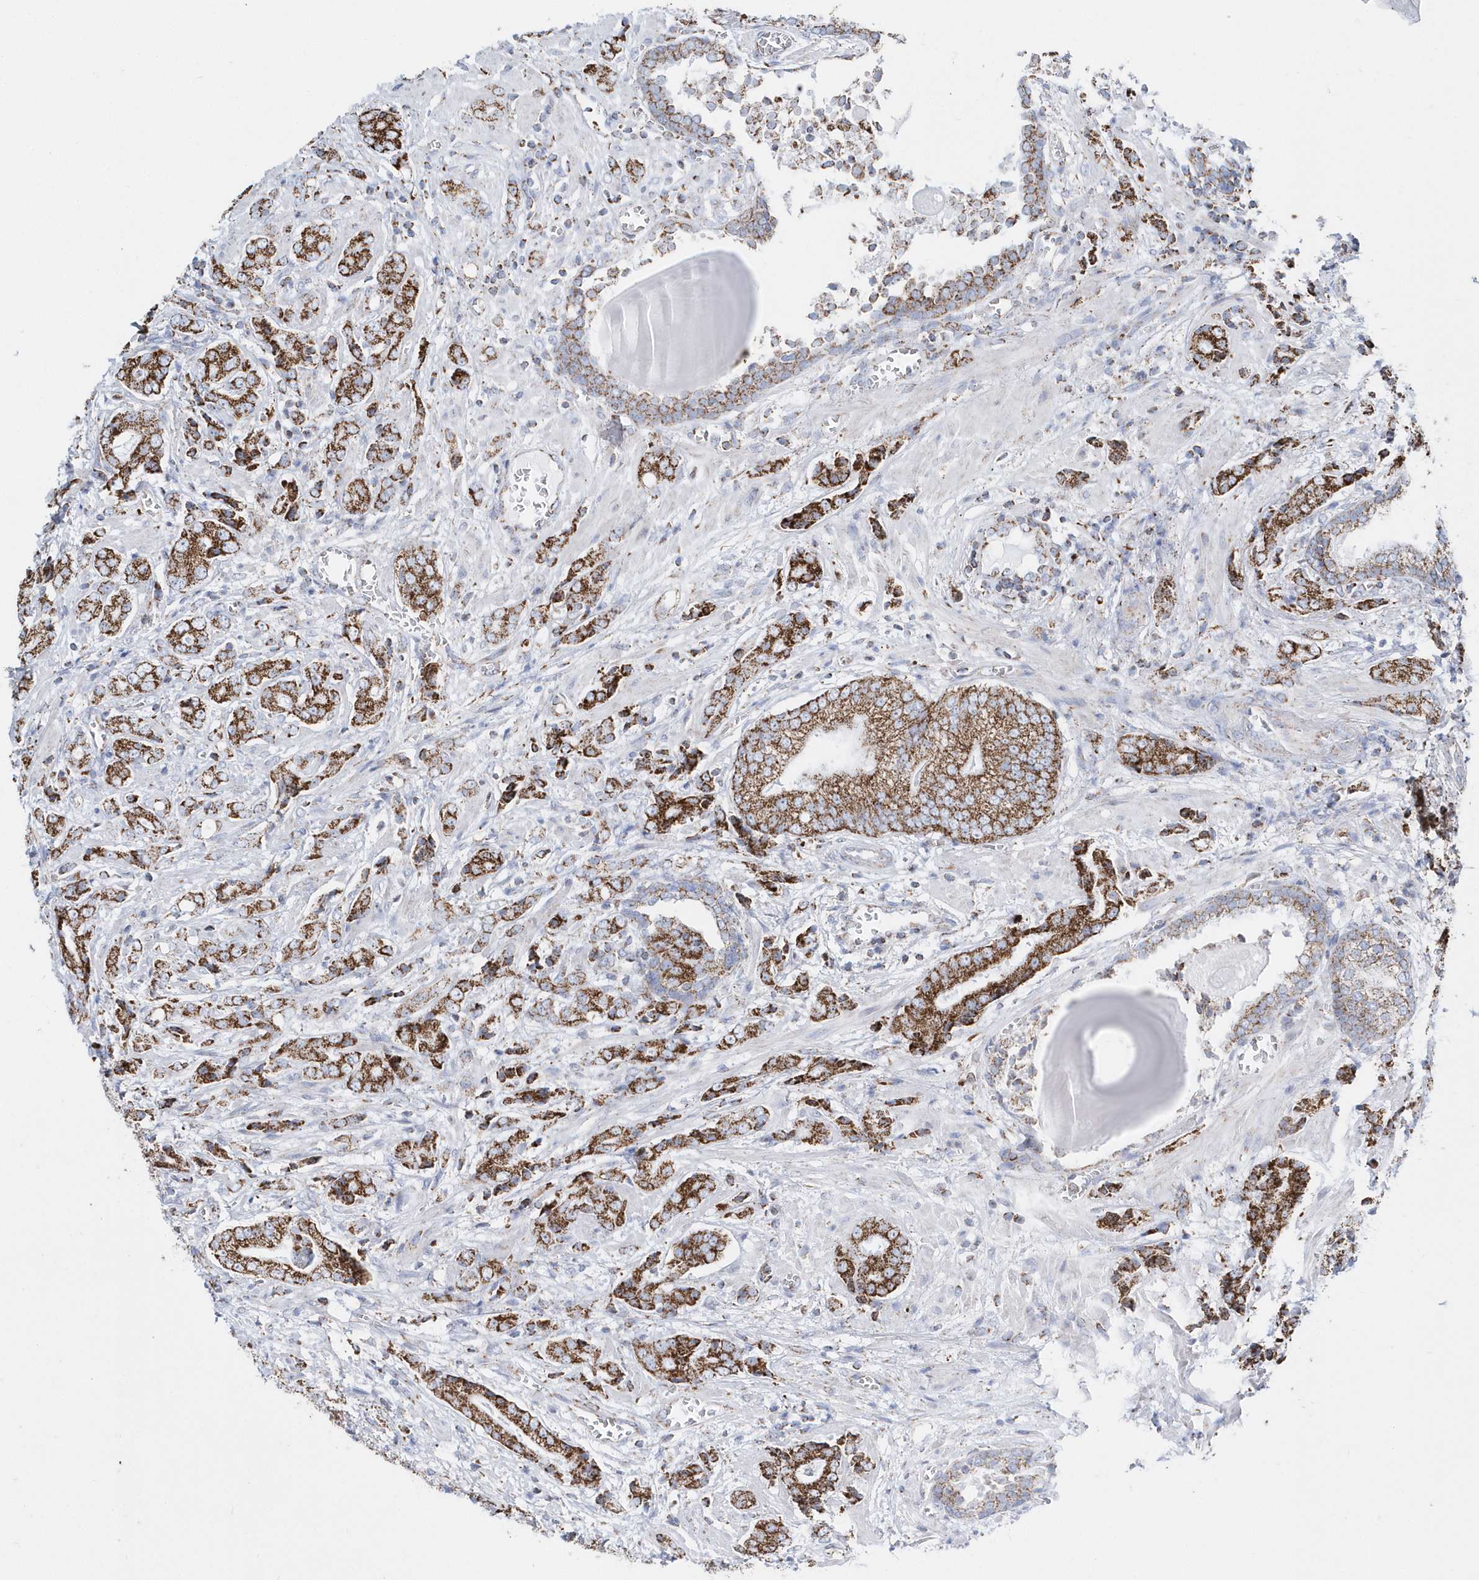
{"staining": {"intensity": "strong", "quantity": ">75%", "location": "cytoplasmic/membranous"}, "tissue": "prostate cancer", "cell_type": "Tumor cells", "image_type": "cancer", "snomed": [{"axis": "morphology", "description": "Adenocarcinoma, High grade"}, {"axis": "topography", "description": "Prostate"}], "caption": "Strong cytoplasmic/membranous positivity for a protein is present in approximately >75% of tumor cells of prostate high-grade adenocarcinoma using immunohistochemistry (IHC).", "gene": "TMCO6", "patient": {"sex": "male", "age": 57}}